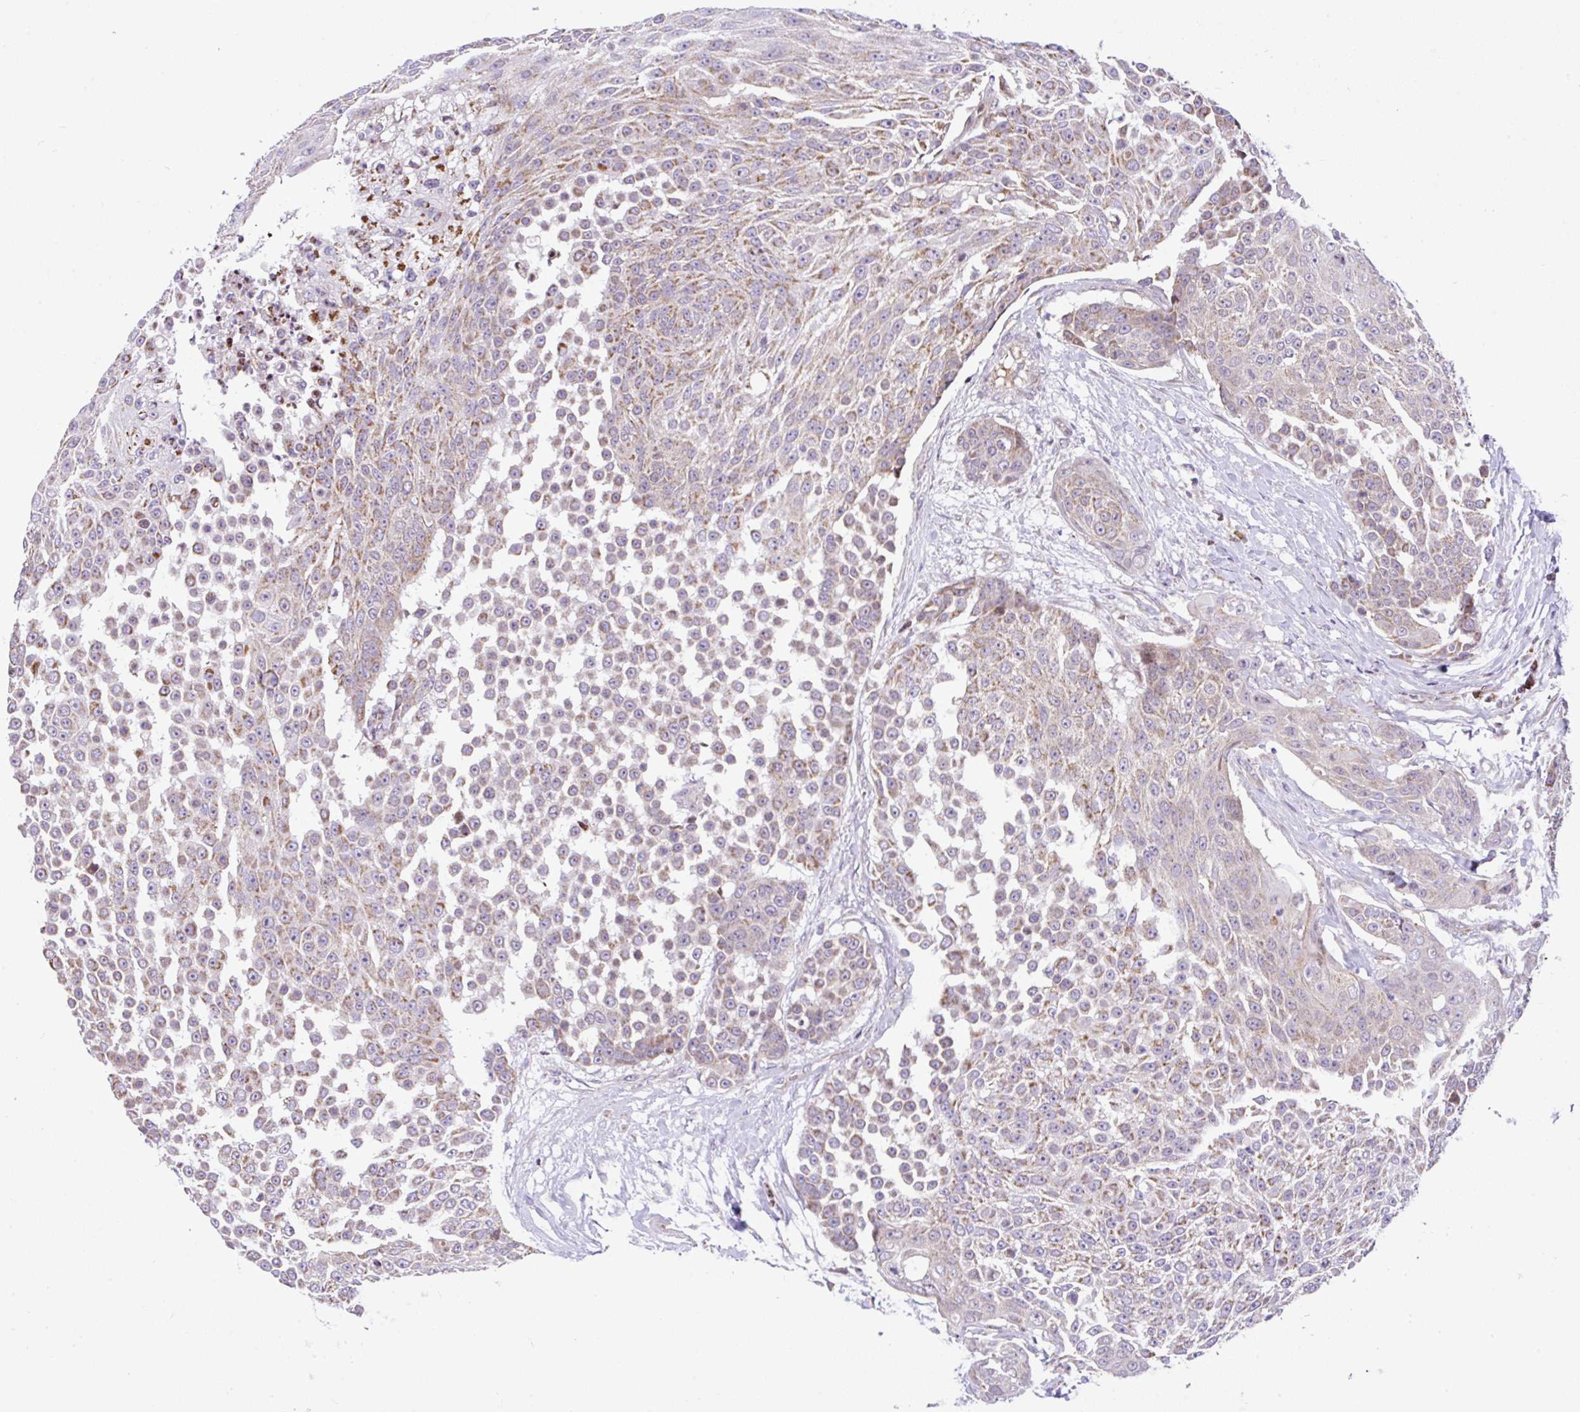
{"staining": {"intensity": "moderate", "quantity": ">75%", "location": "cytoplasmic/membranous"}, "tissue": "urothelial cancer", "cell_type": "Tumor cells", "image_type": "cancer", "snomed": [{"axis": "morphology", "description": "Urothelial carcinoma, High grade"}, {"axis": "topography", "description": "Urinary bladder"}], "caption": "Tumor cells exhibit medium levels of moderate cytoplasmic/membranous positivity in about >75% of cells in human urothelial carcinoma (high-grade).", "gene": "FIGNL1", "patient": {"sex": "female", "age": 63}}